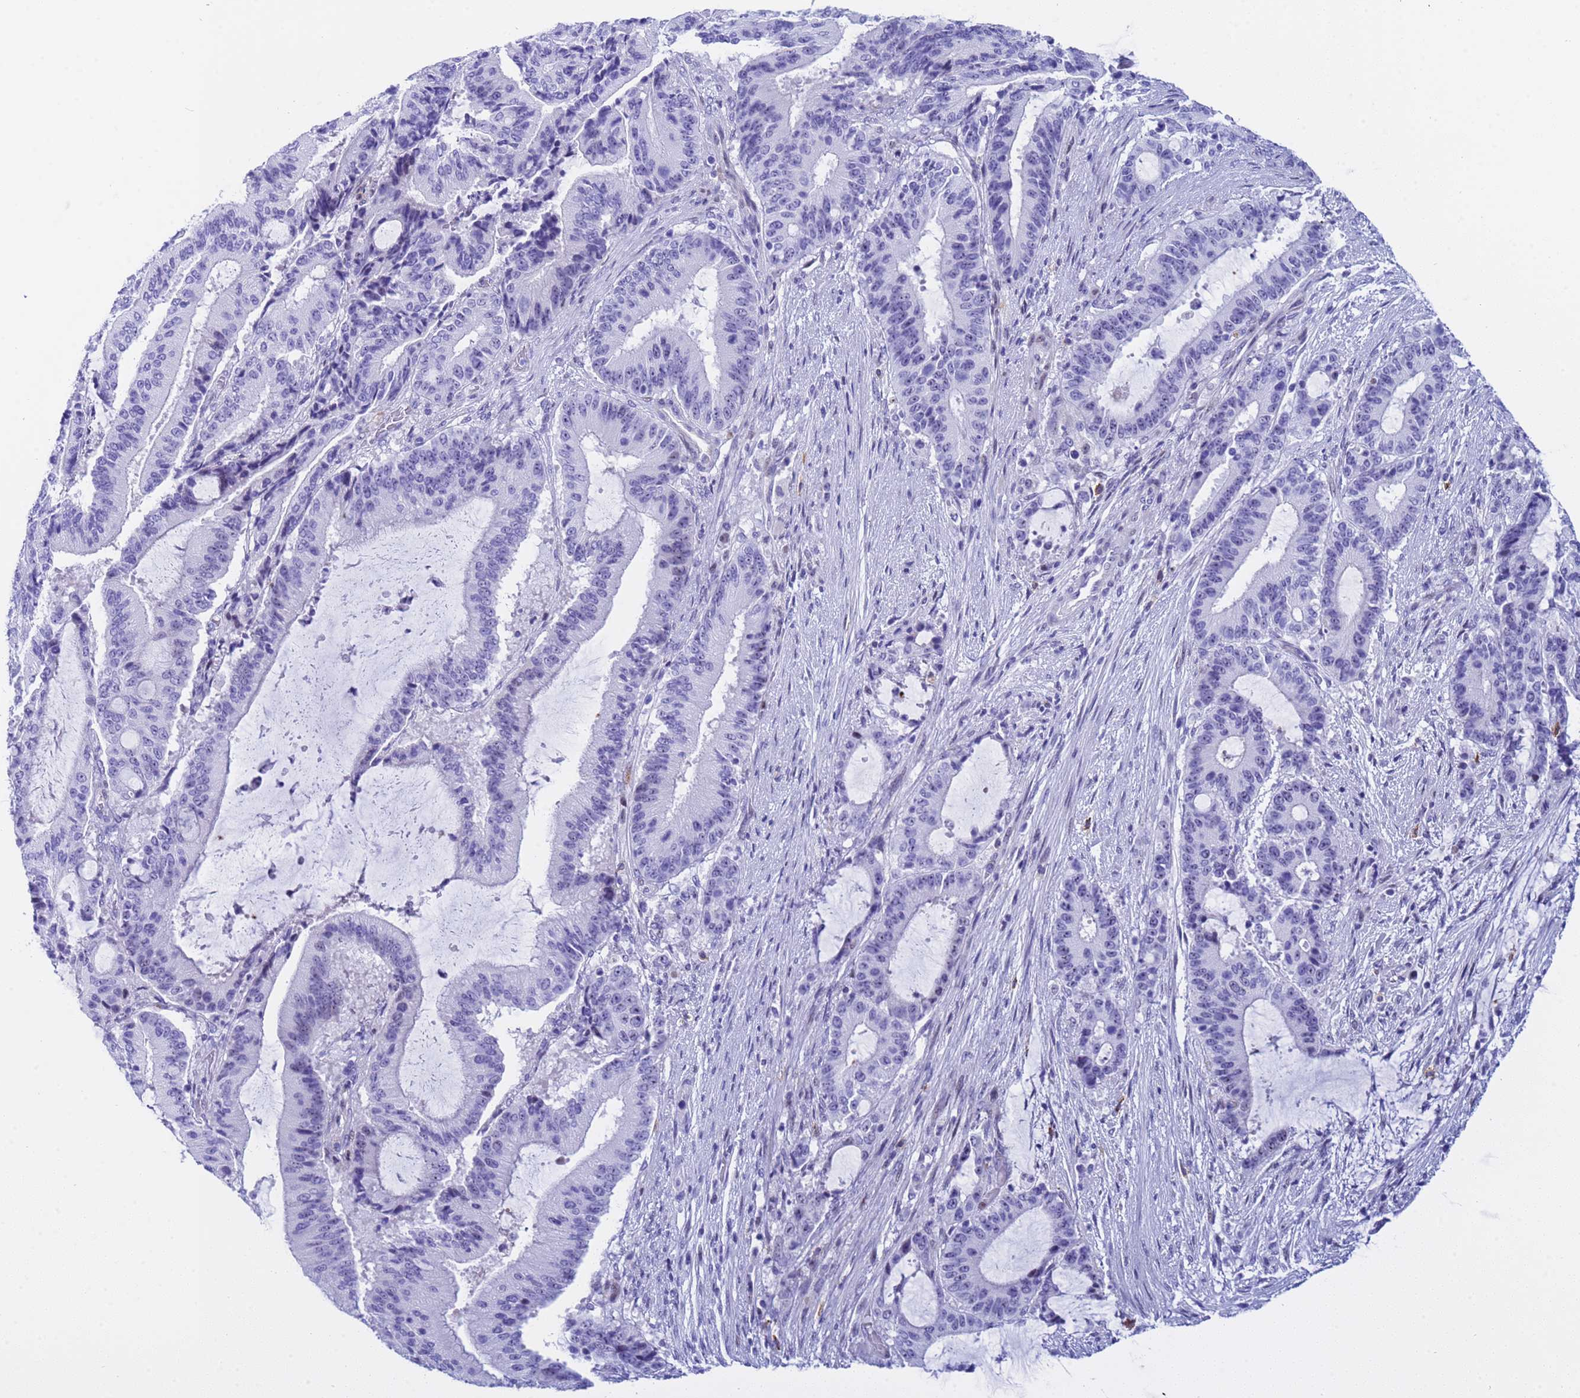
{"staining": {"intensity": "negative", "quantity": "none", "location": "none"}, "tissue": "liver cancer", "cell_type": "Tumor cells", "image_type": "cancer", "snomed": [{"axis": "morphology", "description": "Normal tissue, NOS"}, {"axis": "morphology", "description": "Cholangiocarcinoma"}, {"axis": "topography", "description": "Liver"}, {"axis": "topography", "description": "Peripheral nerve tissue"}], "caption": "Immunohistochemistry (IHC) micrograph of neoplastic tissue: human liver cancer (cholangiocarcinoma) stained with DAB displays no significant protein positivity in tumor cells.", "gene": "POP5", "patient": {"sex": "female", "age": 73}}